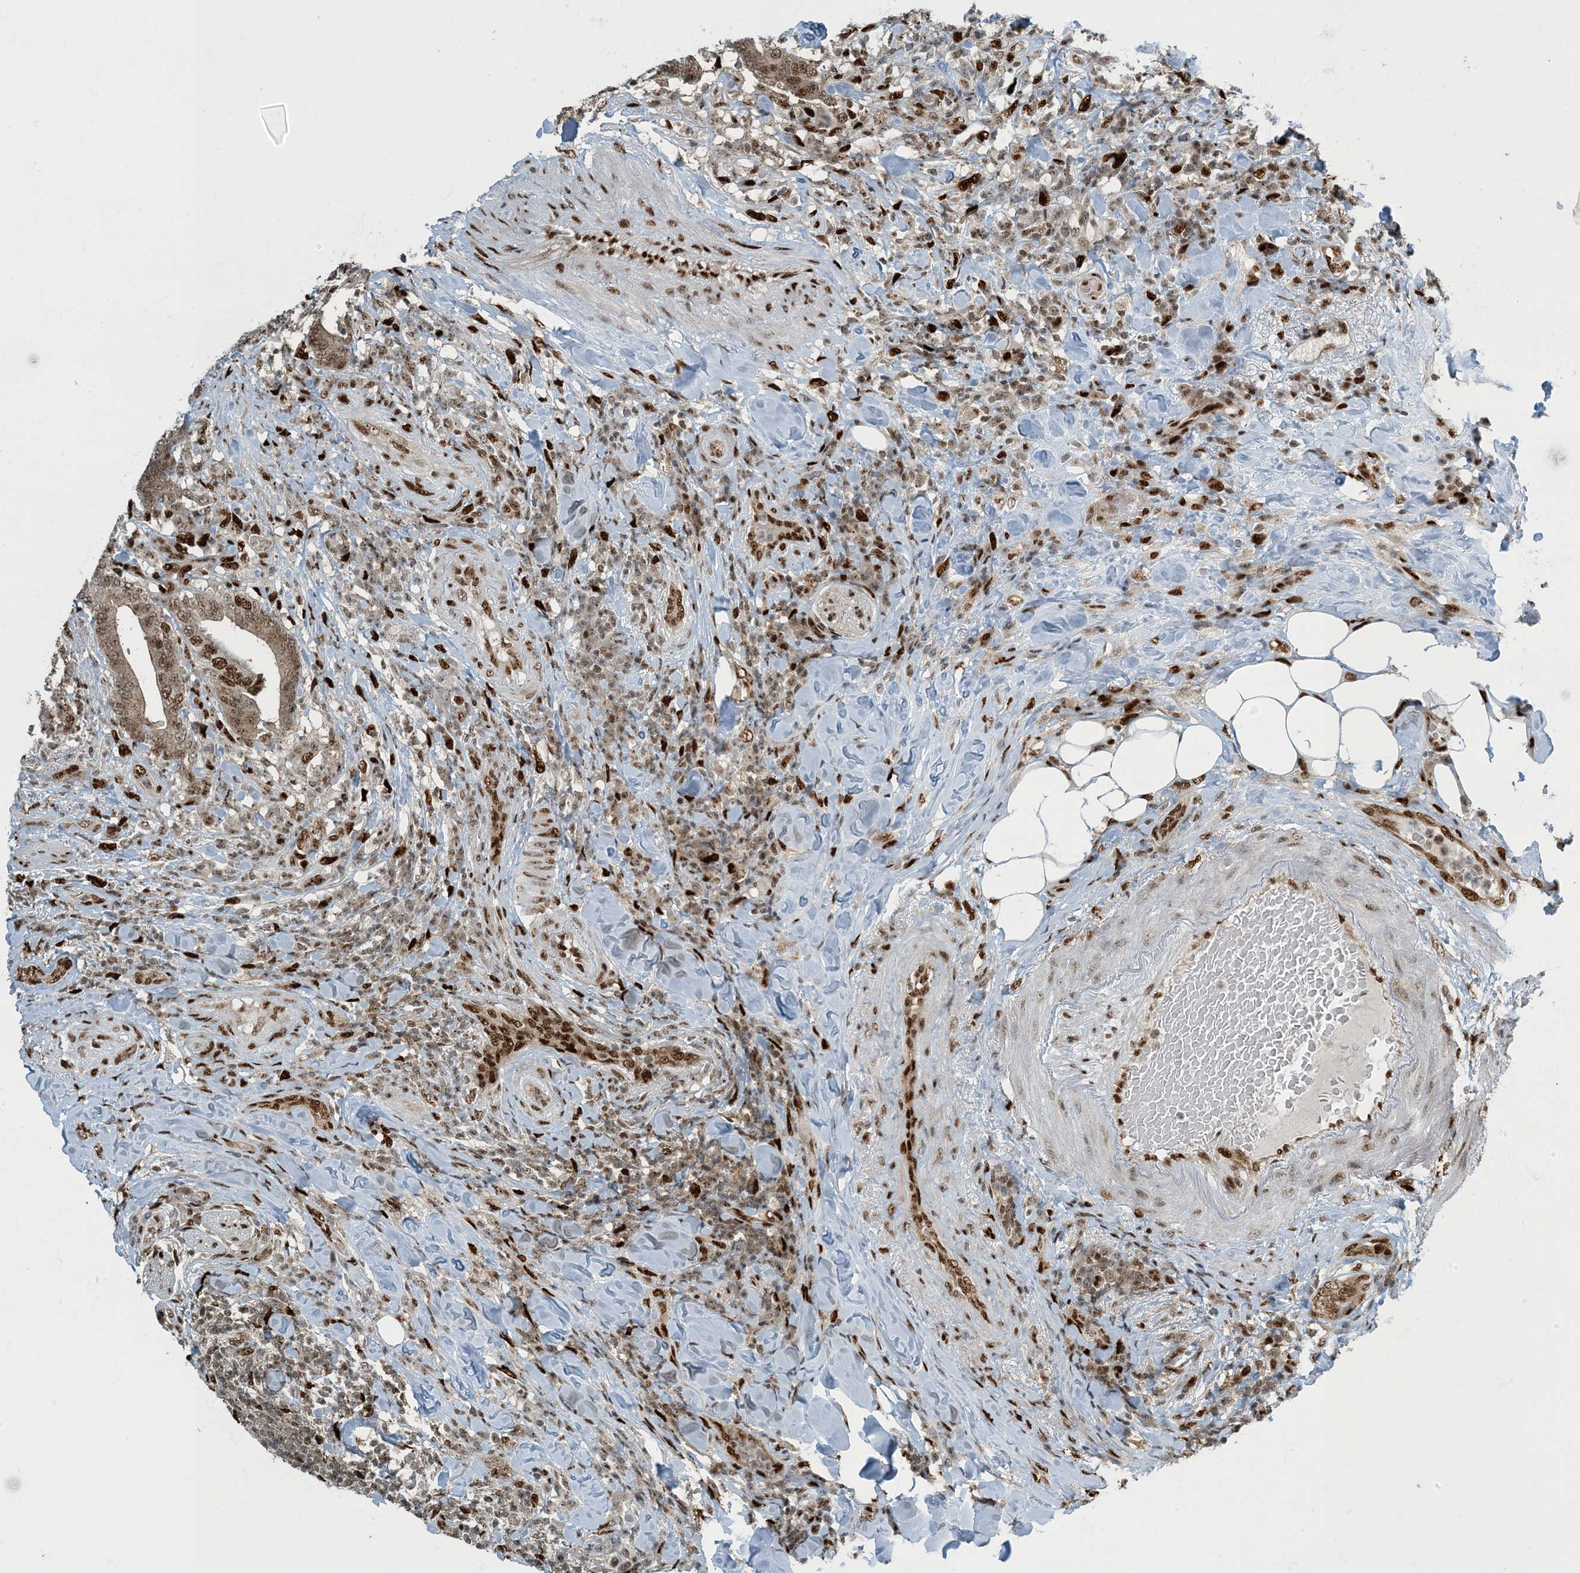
{"staining": {"intensity": "moderate", "quantity": ">75%", "location": "cytoplasmic/membranous,nuclear"}, "tissue": "colorectal cancer", "cell_type": "Tumor cells", "image_type": "cancer", "snomed": [{"axis": "morphology", "description": "Adenocarcinoma, NOS"}, {"axis": "topography", "description": "Colon"}], "caption": "Colorectal cancer (adenocarcinoma) stained with IHC exhibits moderate cytoplasmic/membranous and nuclear staining in approximately >75% of tumor cells. (DAB (3,3'-diaminobenzidine) IHC, brown staining for protein, blue staining for nuclei).", "gene": "MBD1", "patient": {"sex": "female", "age": 66}}